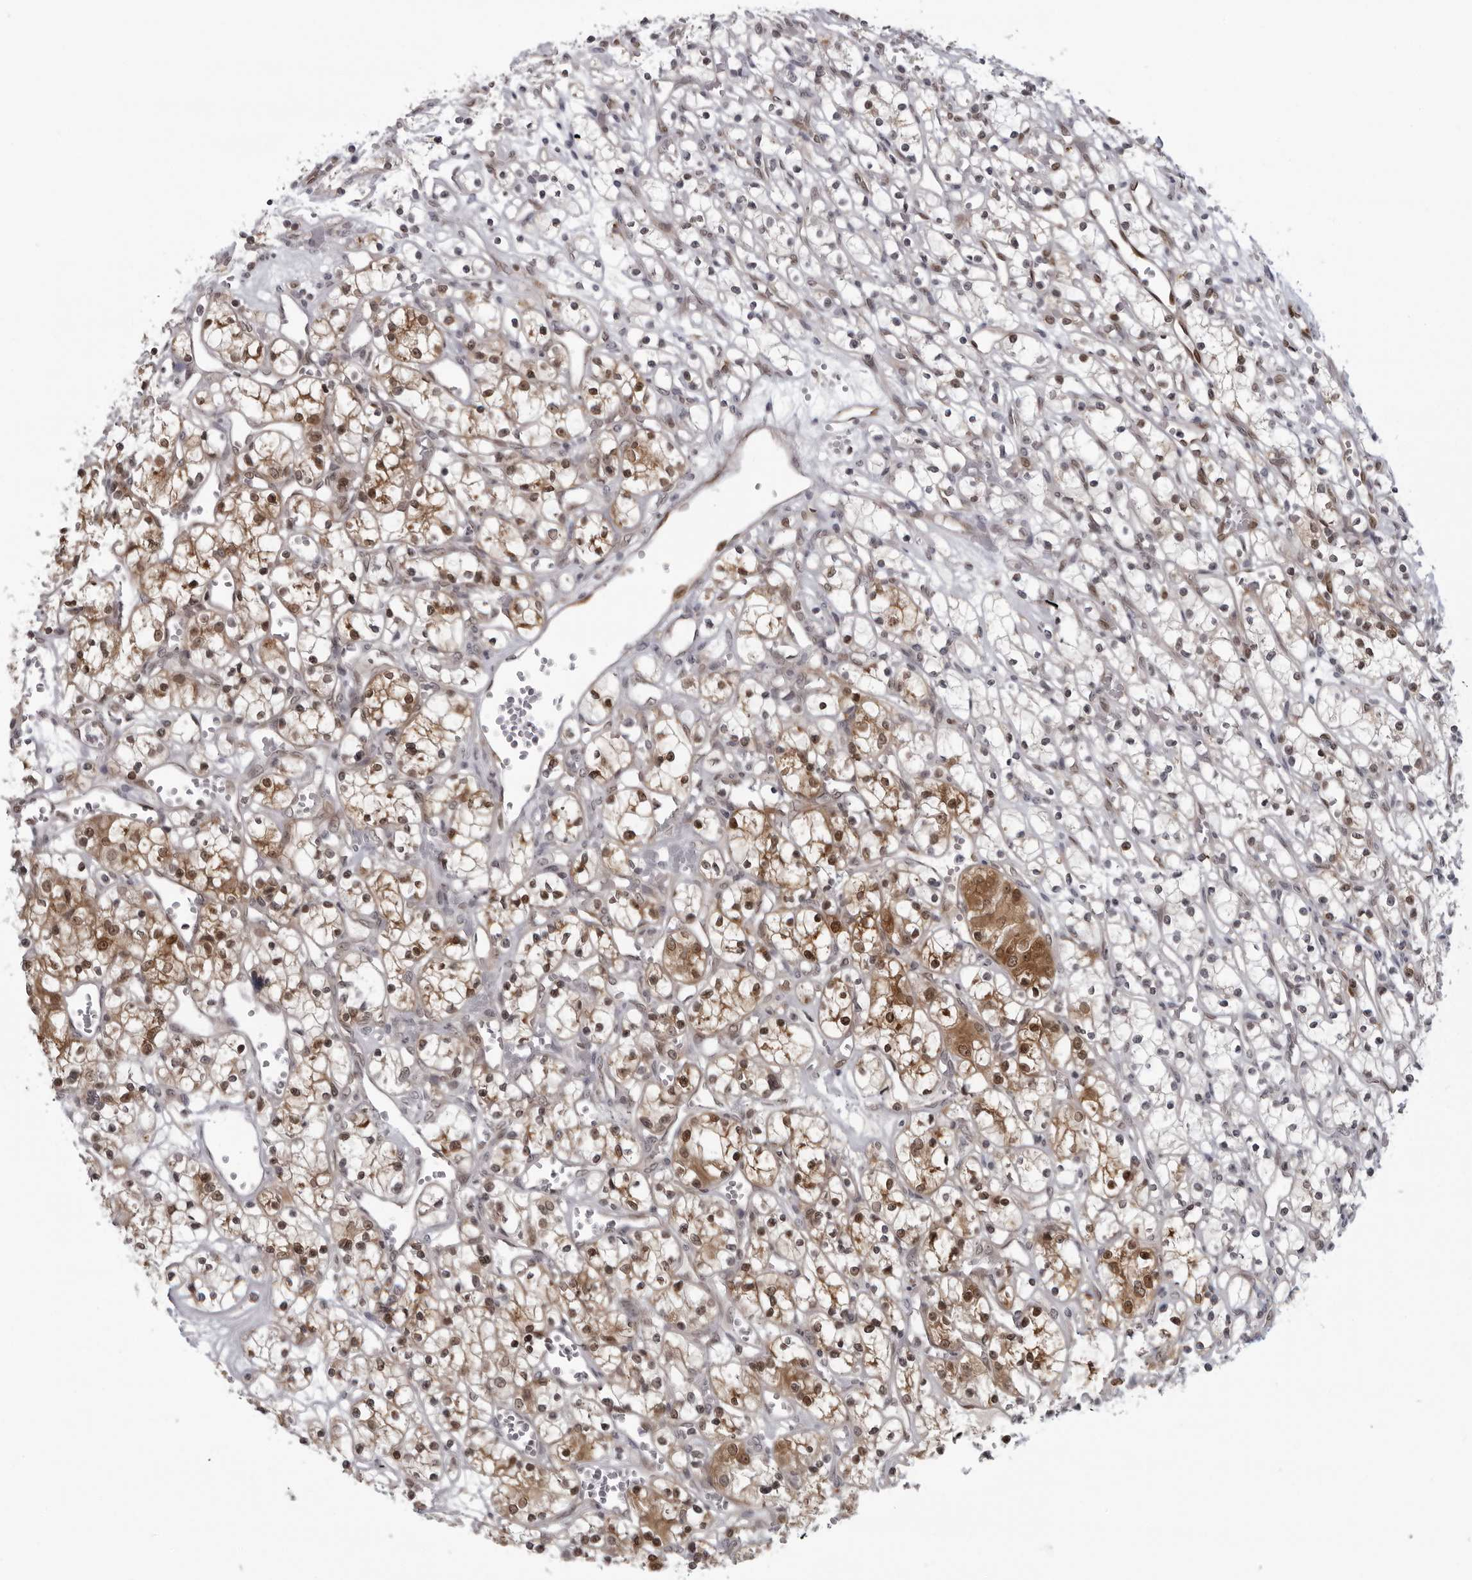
{"staining": {"intensity": "moderate", "quantity": ">75%", "location": "cytoplasmic/membranous,nuclear"}, "tissue": "renal cancer", "cell_type": "Tumor cells", "image_type": "cancer", "snomed": [{"axis": "morphology", "description": "Adenocarcinoma, NOS"}, {"axis": "topography", "description": "Kidney"}], "caption": "Renal adenocarcinoma stained with a protein marker demonstrates moderate staining in tumor cells.", "gene": "MAPK12", "patient": {"sex": "female", "age": 59}}